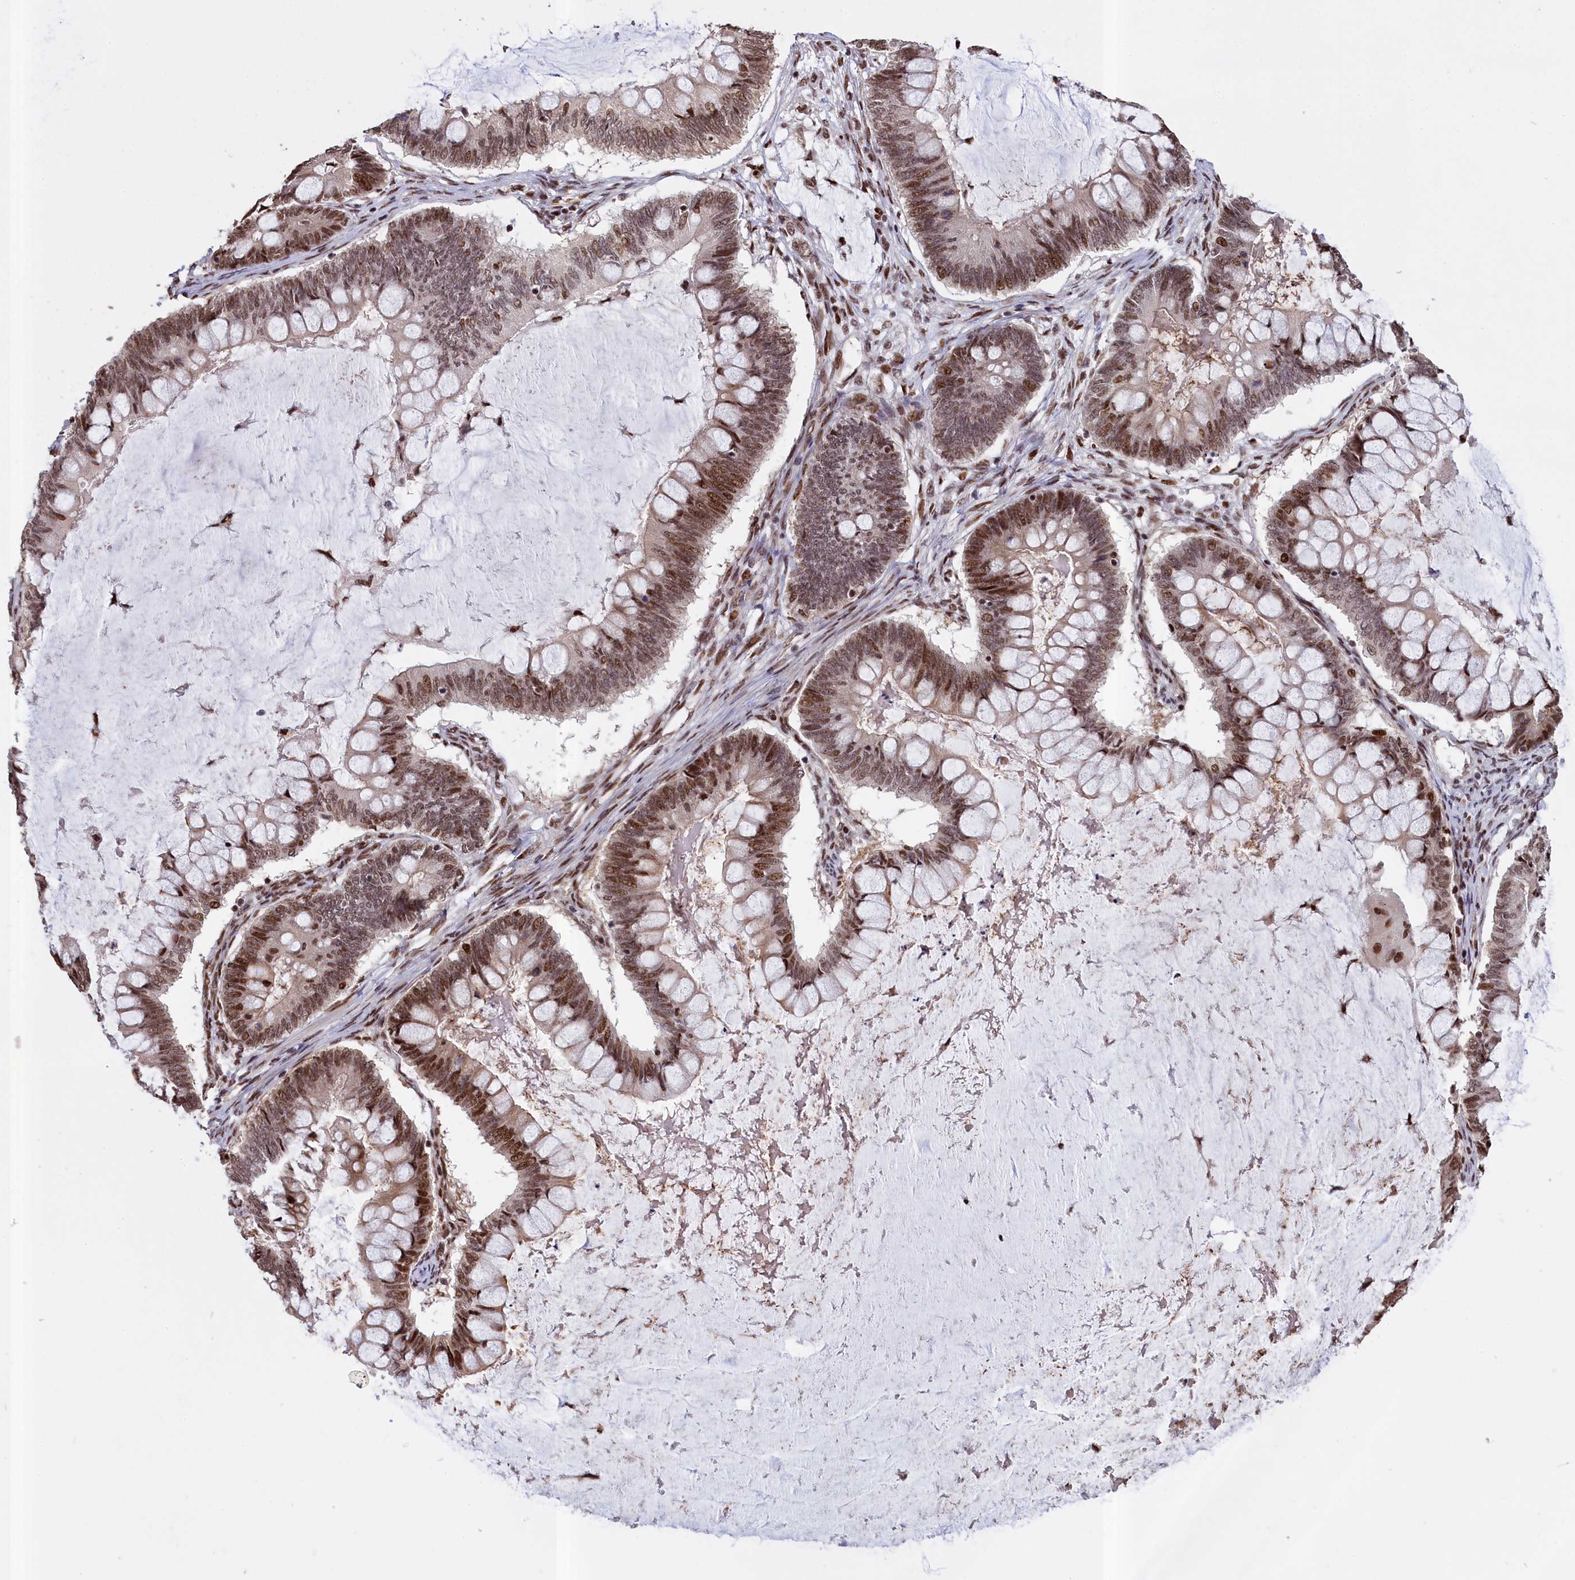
{"staining": {"intensity": "moderate", "quantity": ">75%", "location": "nuclear"}, "tissue": "ovarian cancer", "cell_type": "Tumor cells", "image_type": "cancer", "snomed": [{"axis": "morphology", "description": "Cystadenocarcinoma, mucinous, NOS"}, {"axis": "topography", "description": "Ovary"}], "caption": "Protein expression analysis of human mucinous cystadenocarcinoma (ovarian) reveals moderate nuclear positivity in about >75% of tumor cells. (DAB IHC, brown staining for protein, blue staining for nuclei).", "gene": "RELB", "patient": {"sex": "female", "age": 61}}